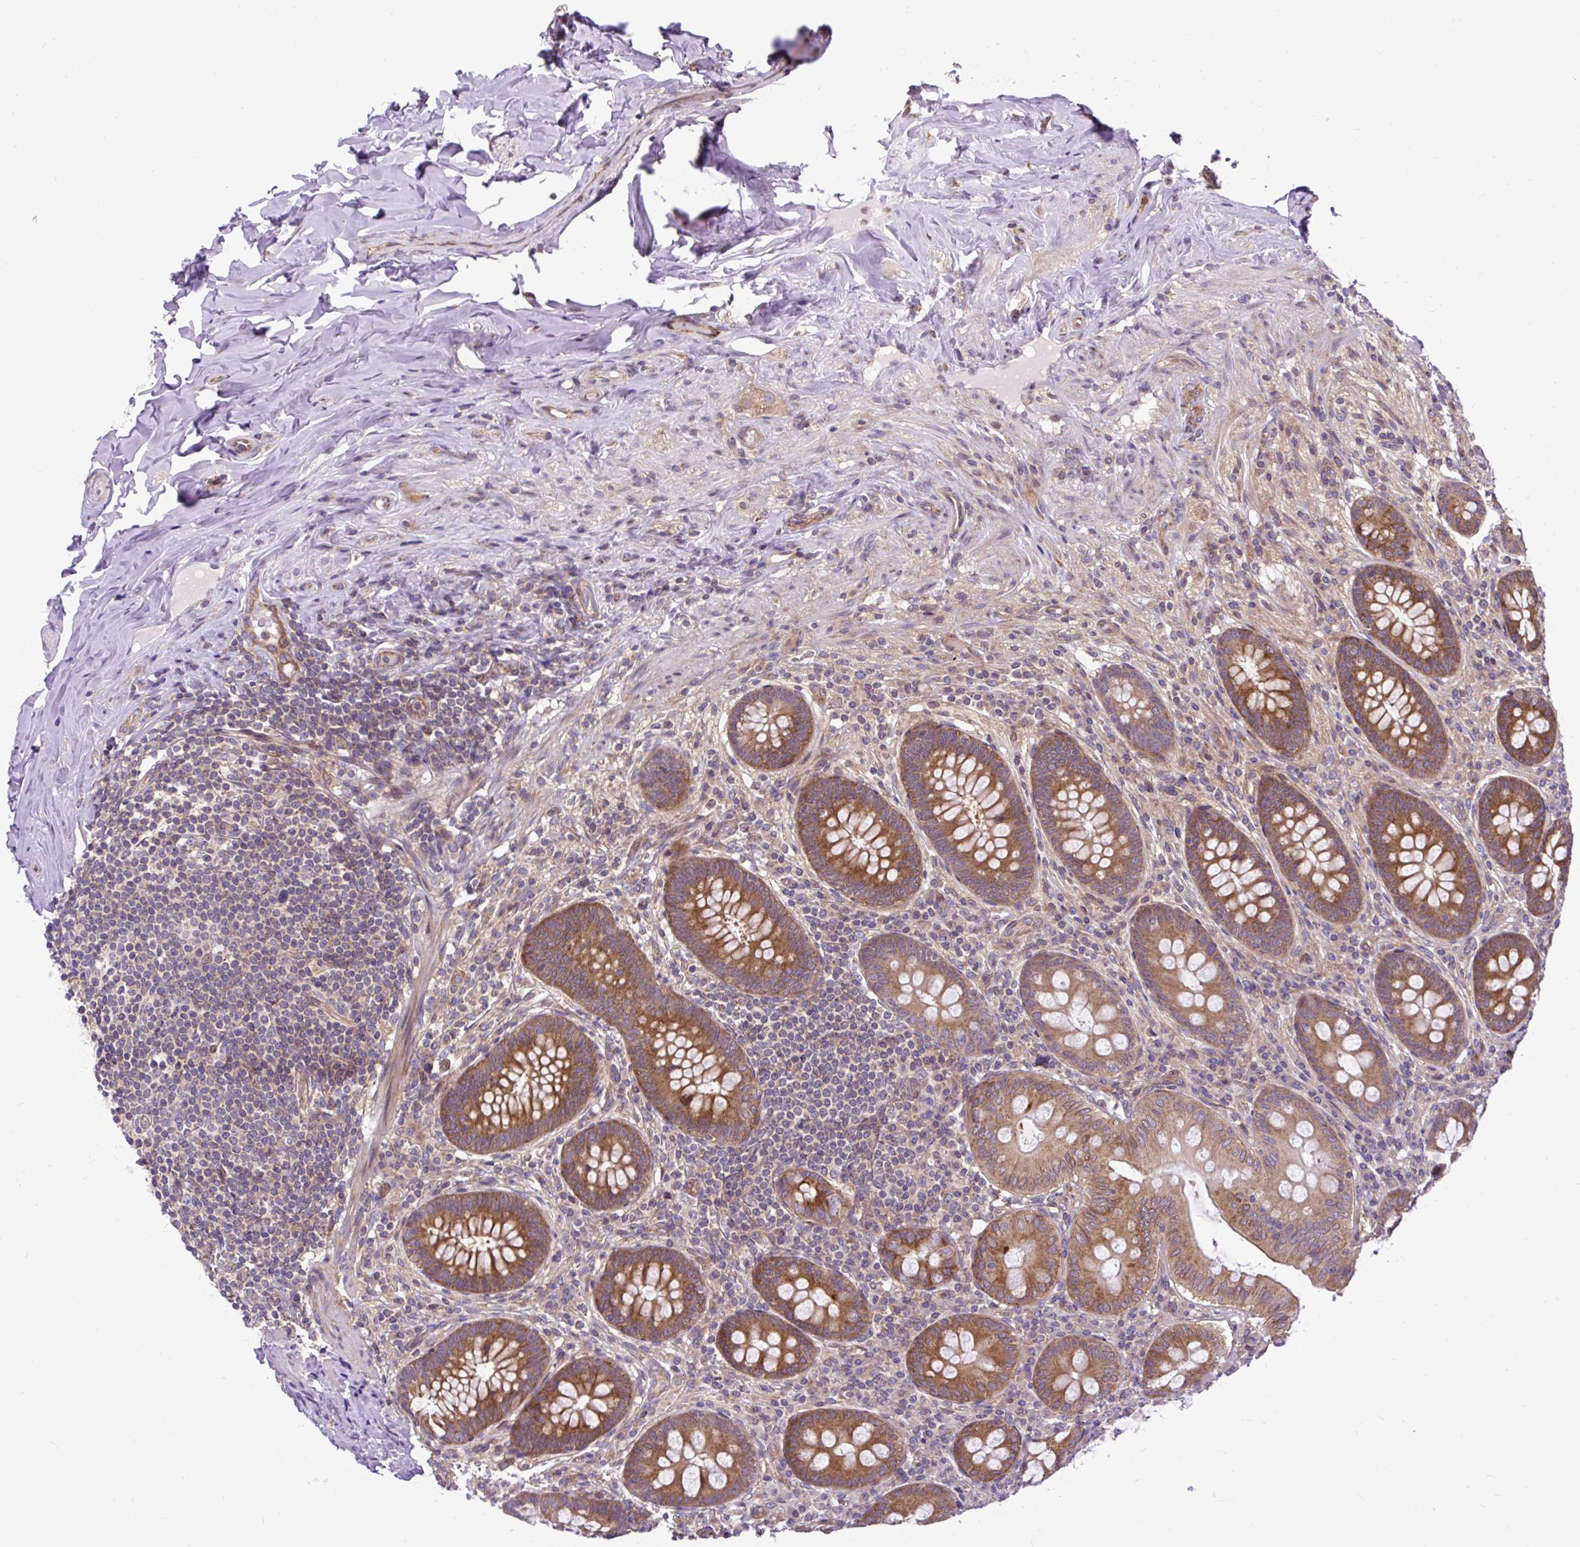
{"staining": {"intensity": "moderate", "quantity": ">75%", "location": "cytoplasmic/membranous"}, "tissue": "appendix", "cell_type": "Glandular cells", "image_type": "normal", "snomed": [{"axis": "morphology", "description": "Normal tissue, NOS"}, {"axis": "topography", "description": "Appendix"}], "caption": "Normal appendix demonstrates moderate cytoplasmic/membranous expression in approximately >75% of glandular cells.", "gene": "TRIM17", "patient": {"sex": "male", "age": 71}}